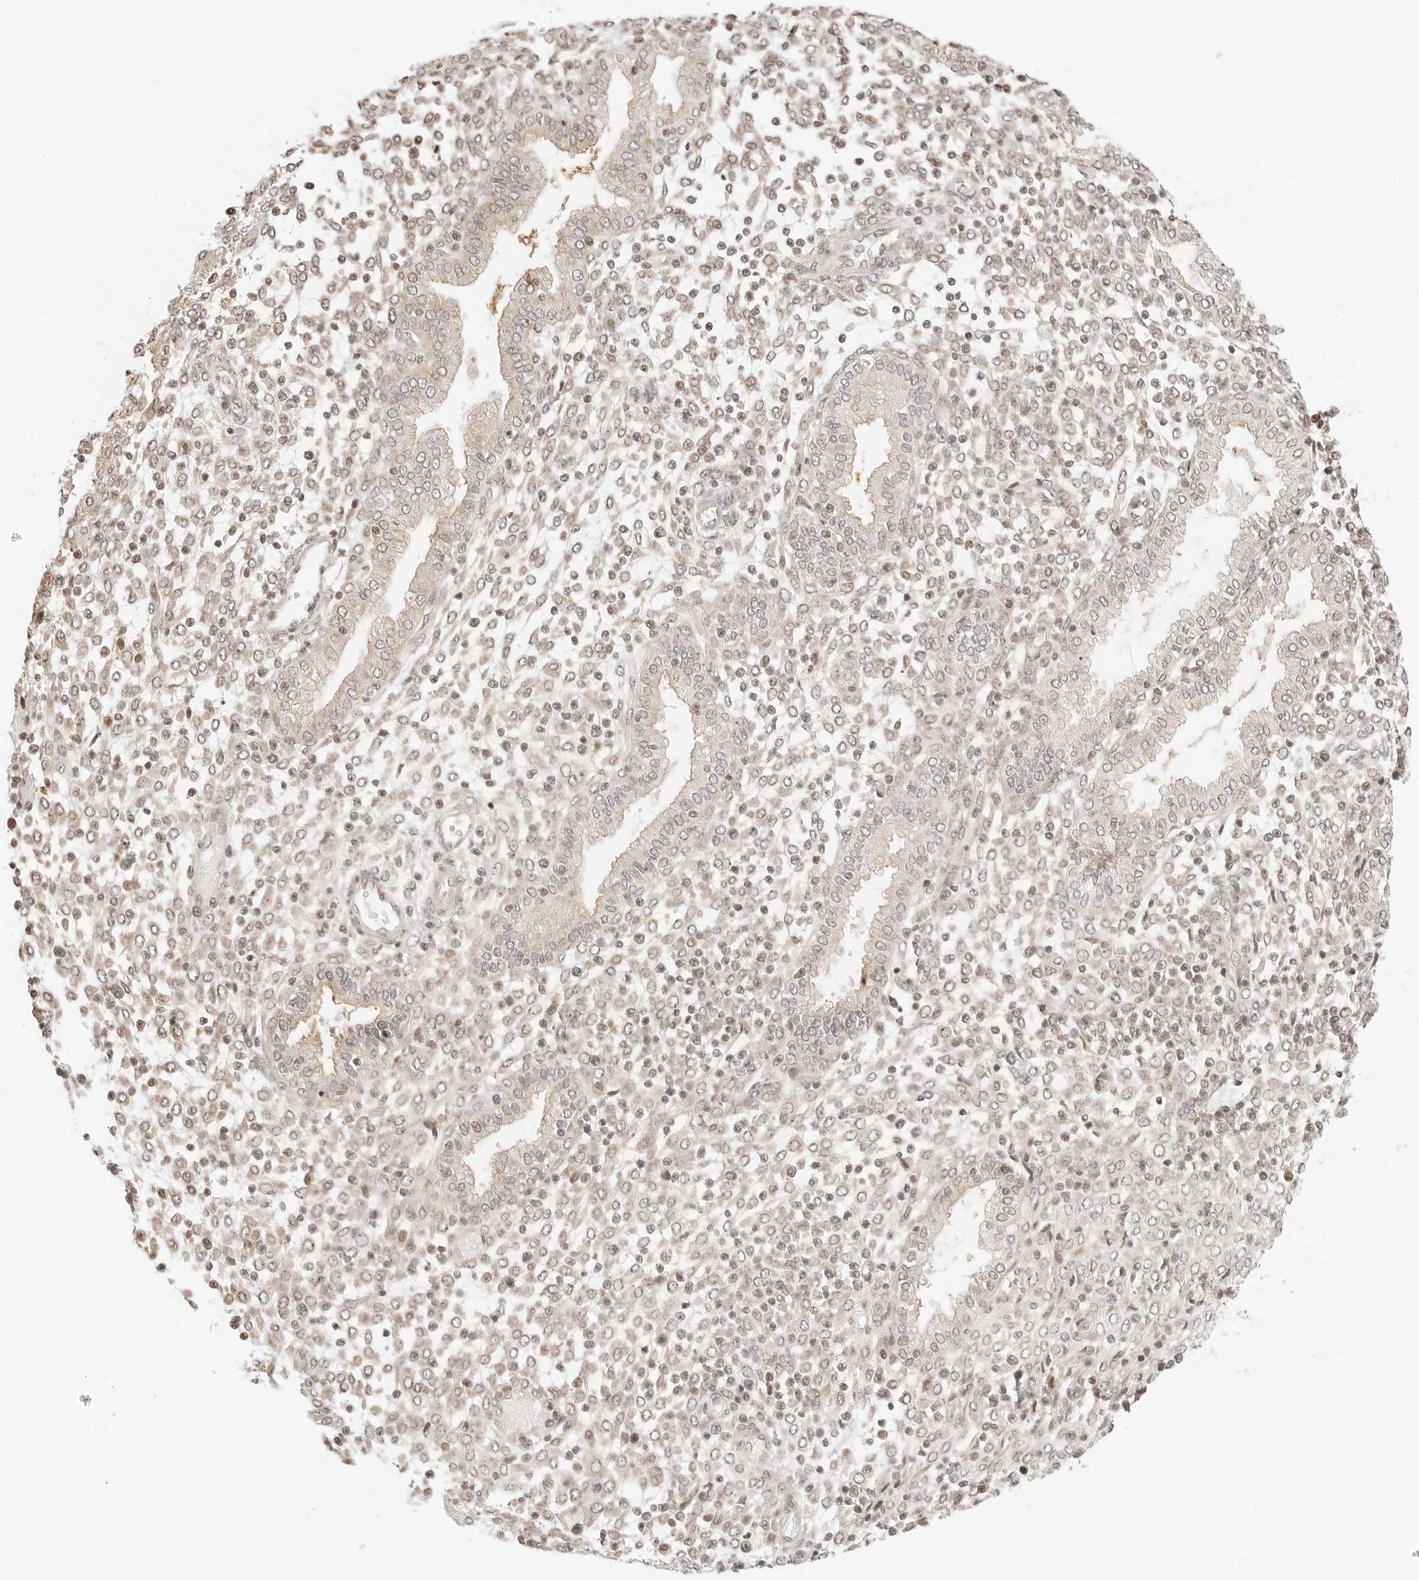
{"staining": {"intensity": "weak", "quantity": "25%-75%", "location": "nuclear"}, "tissue": "endometrium", "cell_type": "Cells in endometrial stroma", "image_type": "normal", "snomed": [{"axis": "morphology", "description": "Normal tissue, NOS"}, {"axis": "topography", "description": "Endometrium"}], "caption": "Endometrium stained with DAB immunohistochemistry (IHC) reveals low levels of weak nuclear expression in approximately 25%-75% of cells in endometrial stroma.", "gene": "RPS6KL1", "patient": {"sex": "female", "age": 53}}